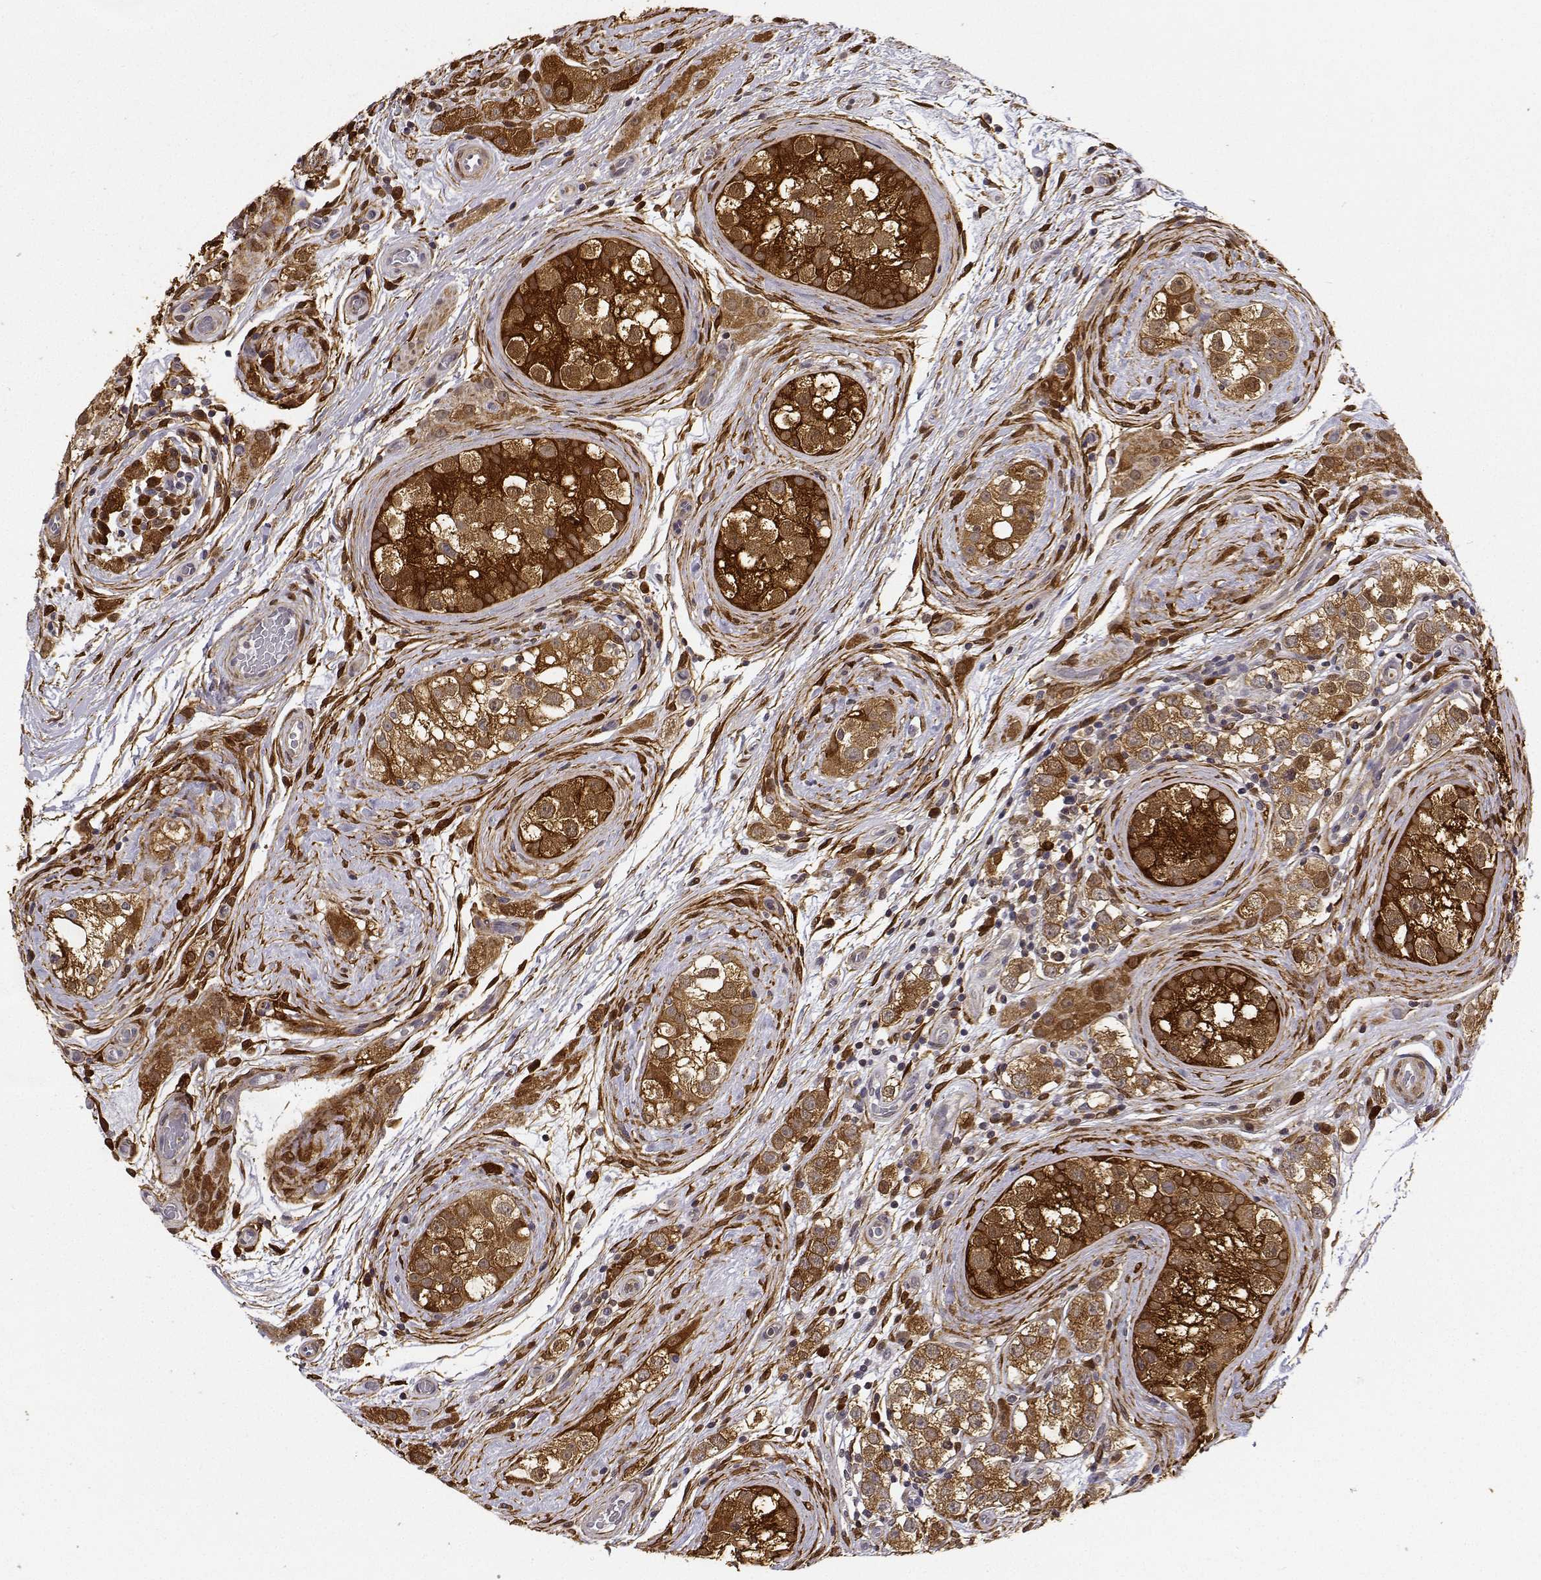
{"staining": {"intensity": "moderate", "quantity": ">75%", "location": "cytoplasmic/membranous"}, "tissue": "testis cancer", "cell_type": "Tumor cells", "image_type": "cancer", "snomed": [{"axis": "morphology", "description": "Seminoma, NOS"}, {"axis": "topography", "description": "Testis"}], "caption": "Moderate cytoplasmic/membranous protein staining is identified in approximately >75% of tumor cells in testis seminoma.", "gene": "PHGDH", "patient": {"sex": "male", "age": 34}}